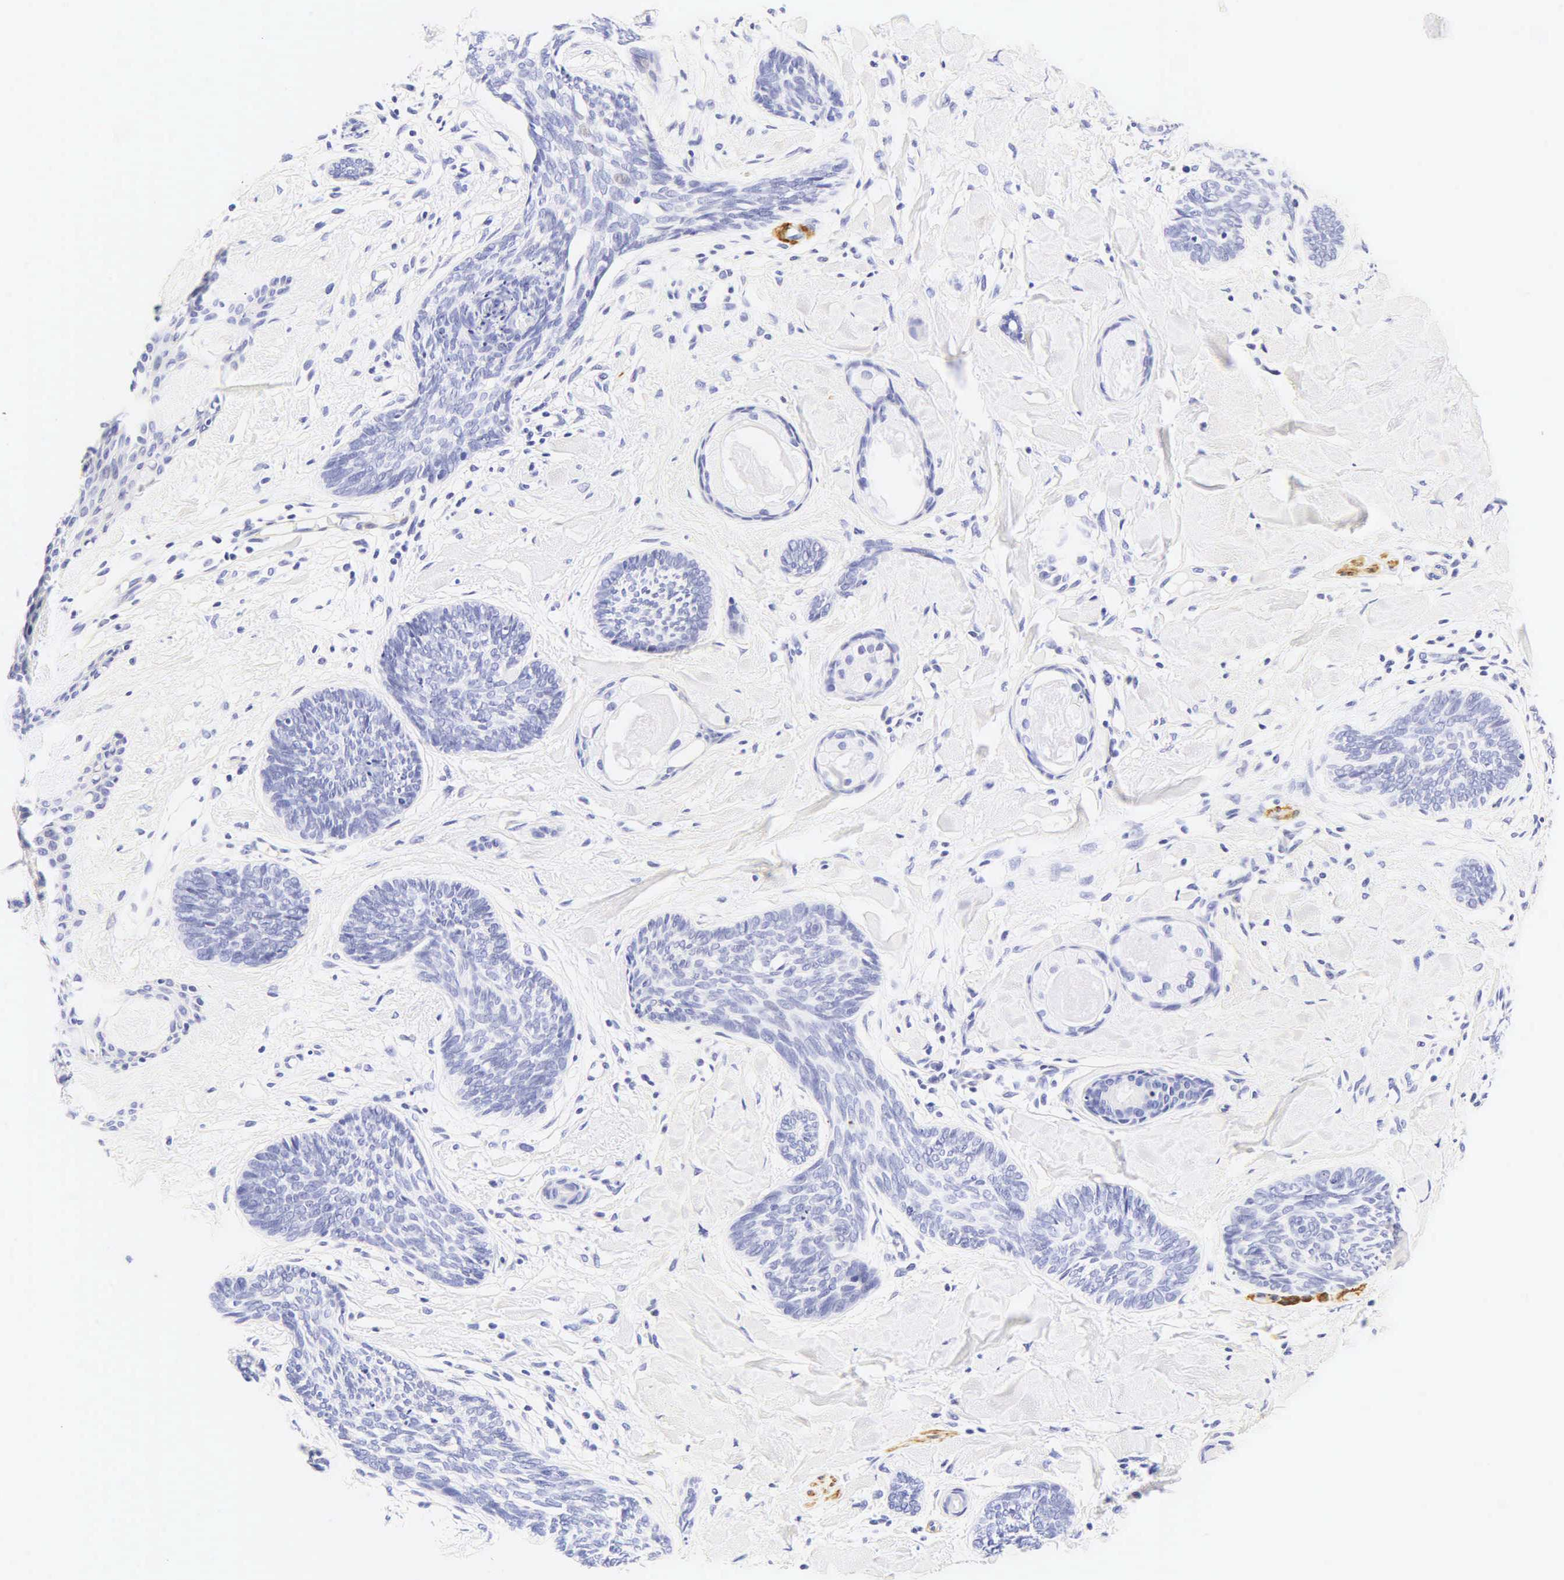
{"staining": {"intensity": "negative", "quantity": "none", "location": "none"}, "tissue": "skin cancer", "cell_type": "Tumor cells", "image_type": "cancer", "snomed": [{"axis": "morphology", "description": "Basal cell carcinoma"}, {"axis": "topography", "description": "Skin"}], "caption": "Immunohistochemical staining of skin cancer demonstrates no significant expression in tumor cells.", "gene": "CALD1", "patient": {"sex": "female", "age": 81}}